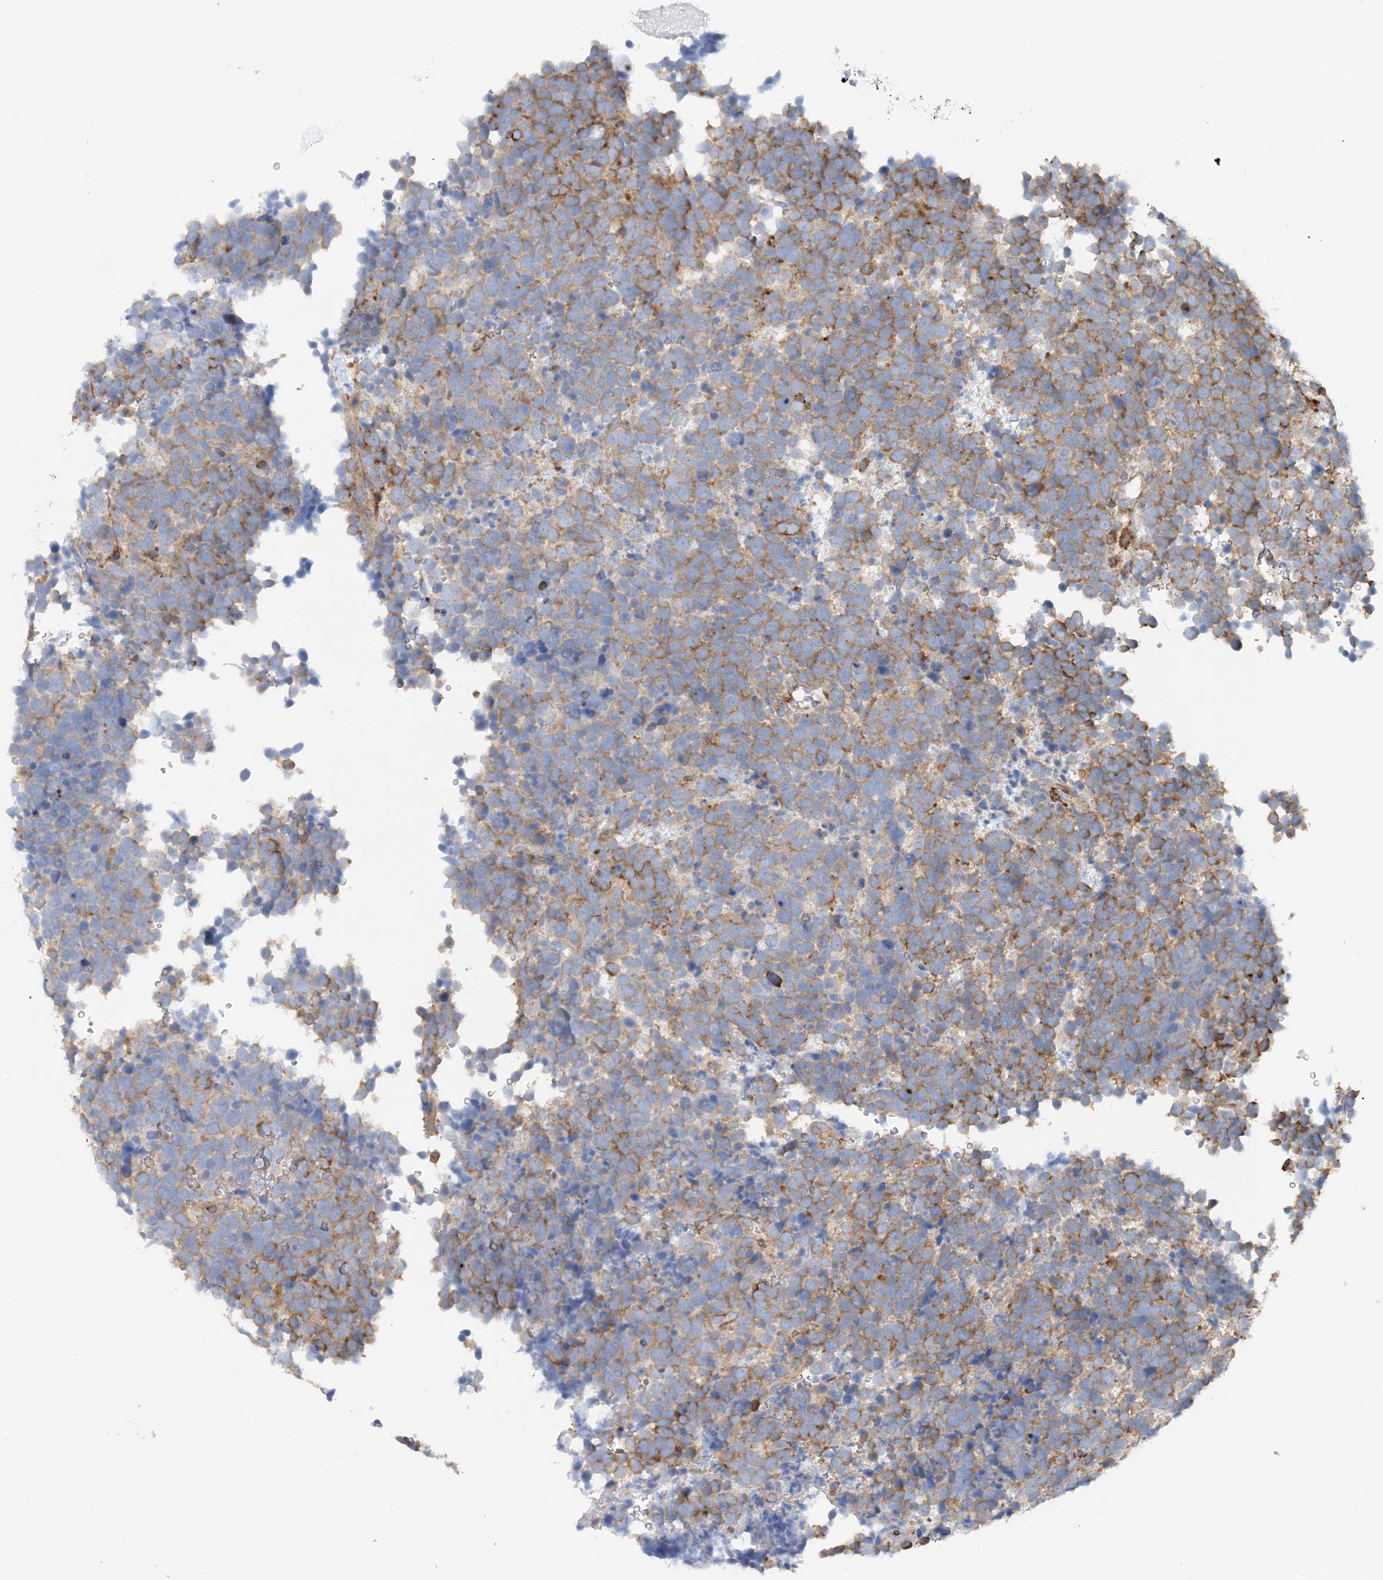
{"staining": {"intensity": "moderate", "quantity": "25%-75%", "location": "cytoplasmic/membranous"}, "tissue": "urothelial cancer", "cell_type": "Tumor cells", "image_type": "cancer", "snomed": [{"axis": "morphology", "description": "Urothelial carcinoma, High grade"}, {"axis": "topography", "description": "Urinary bladder"}], "caption": "Protein analysis of urothelial cancer tissue displays moderate cytoplasmic/membranous staining in approximately 25%-75% of tumor cells. (IHC, brightfield microscopy, high magnification).", "gene": "CALHM5", "patient": {"sex": "female", "age": 82}}